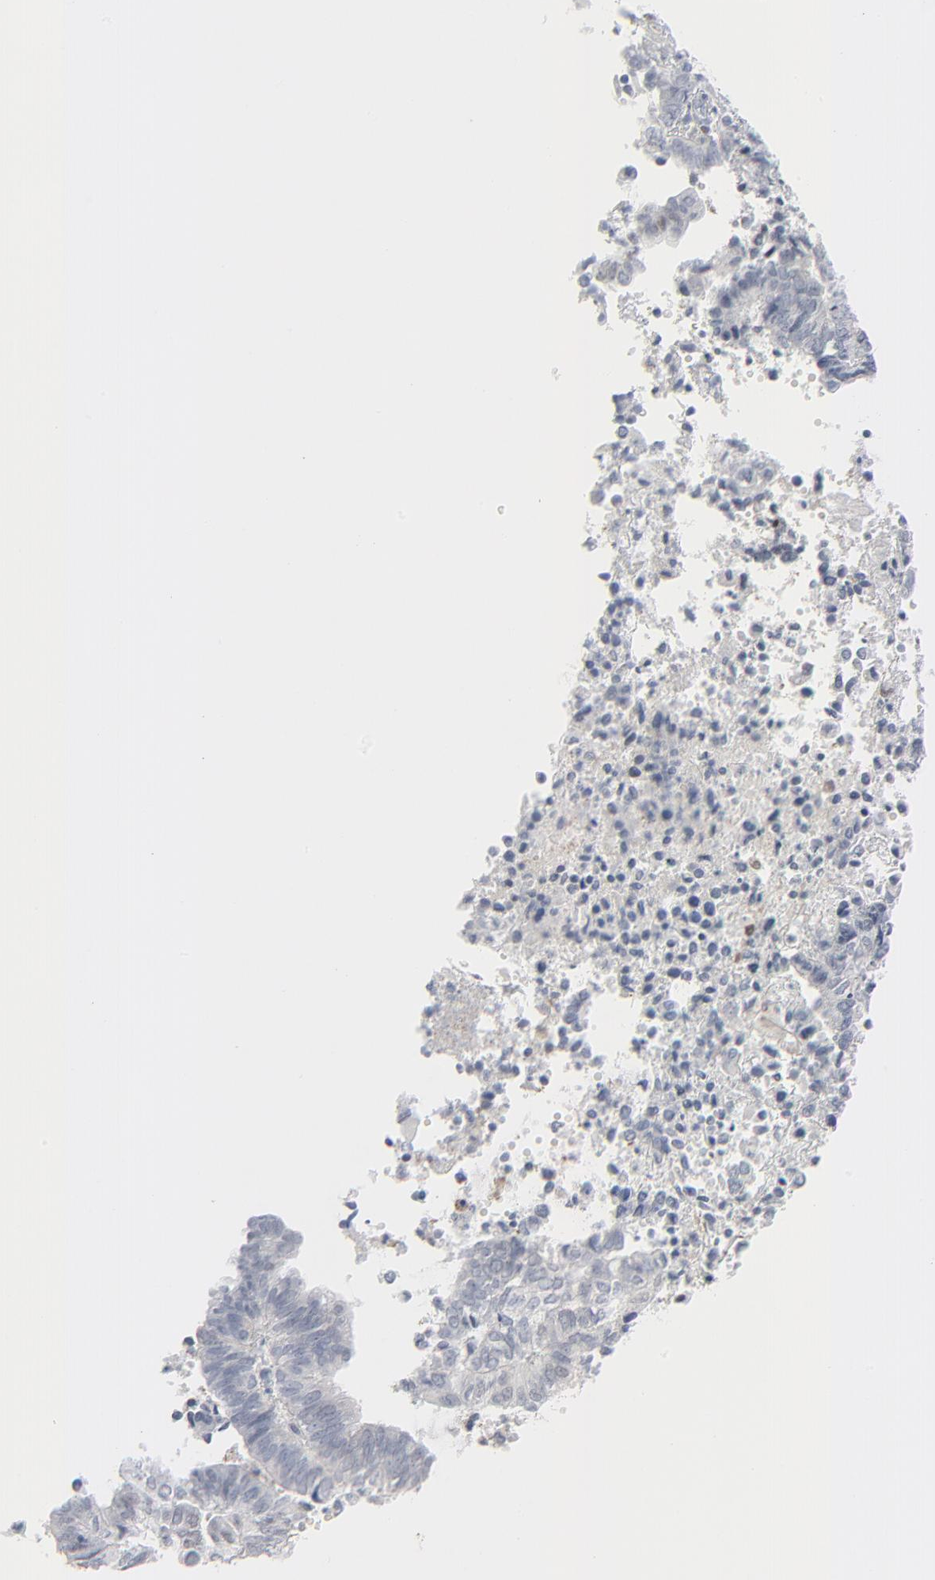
{"staining": {"intensity": "negative", "quantity": "none", "location": "none"}, "tissue": "endometrial cancer", "cell_type": "Tumor cells", "image_type": "cancer", "snomed": [{"axis": "morphology", "description": "Adenocarcinoma, NOS"}, {"axis": "topography", "description": "Endometrium"}], "caption": "Protein analysis of endometrial cancer demonstrates no significant expression in tumor cells.", "gene": "MITF", "patient": {"sex": "female", "age": 79}}